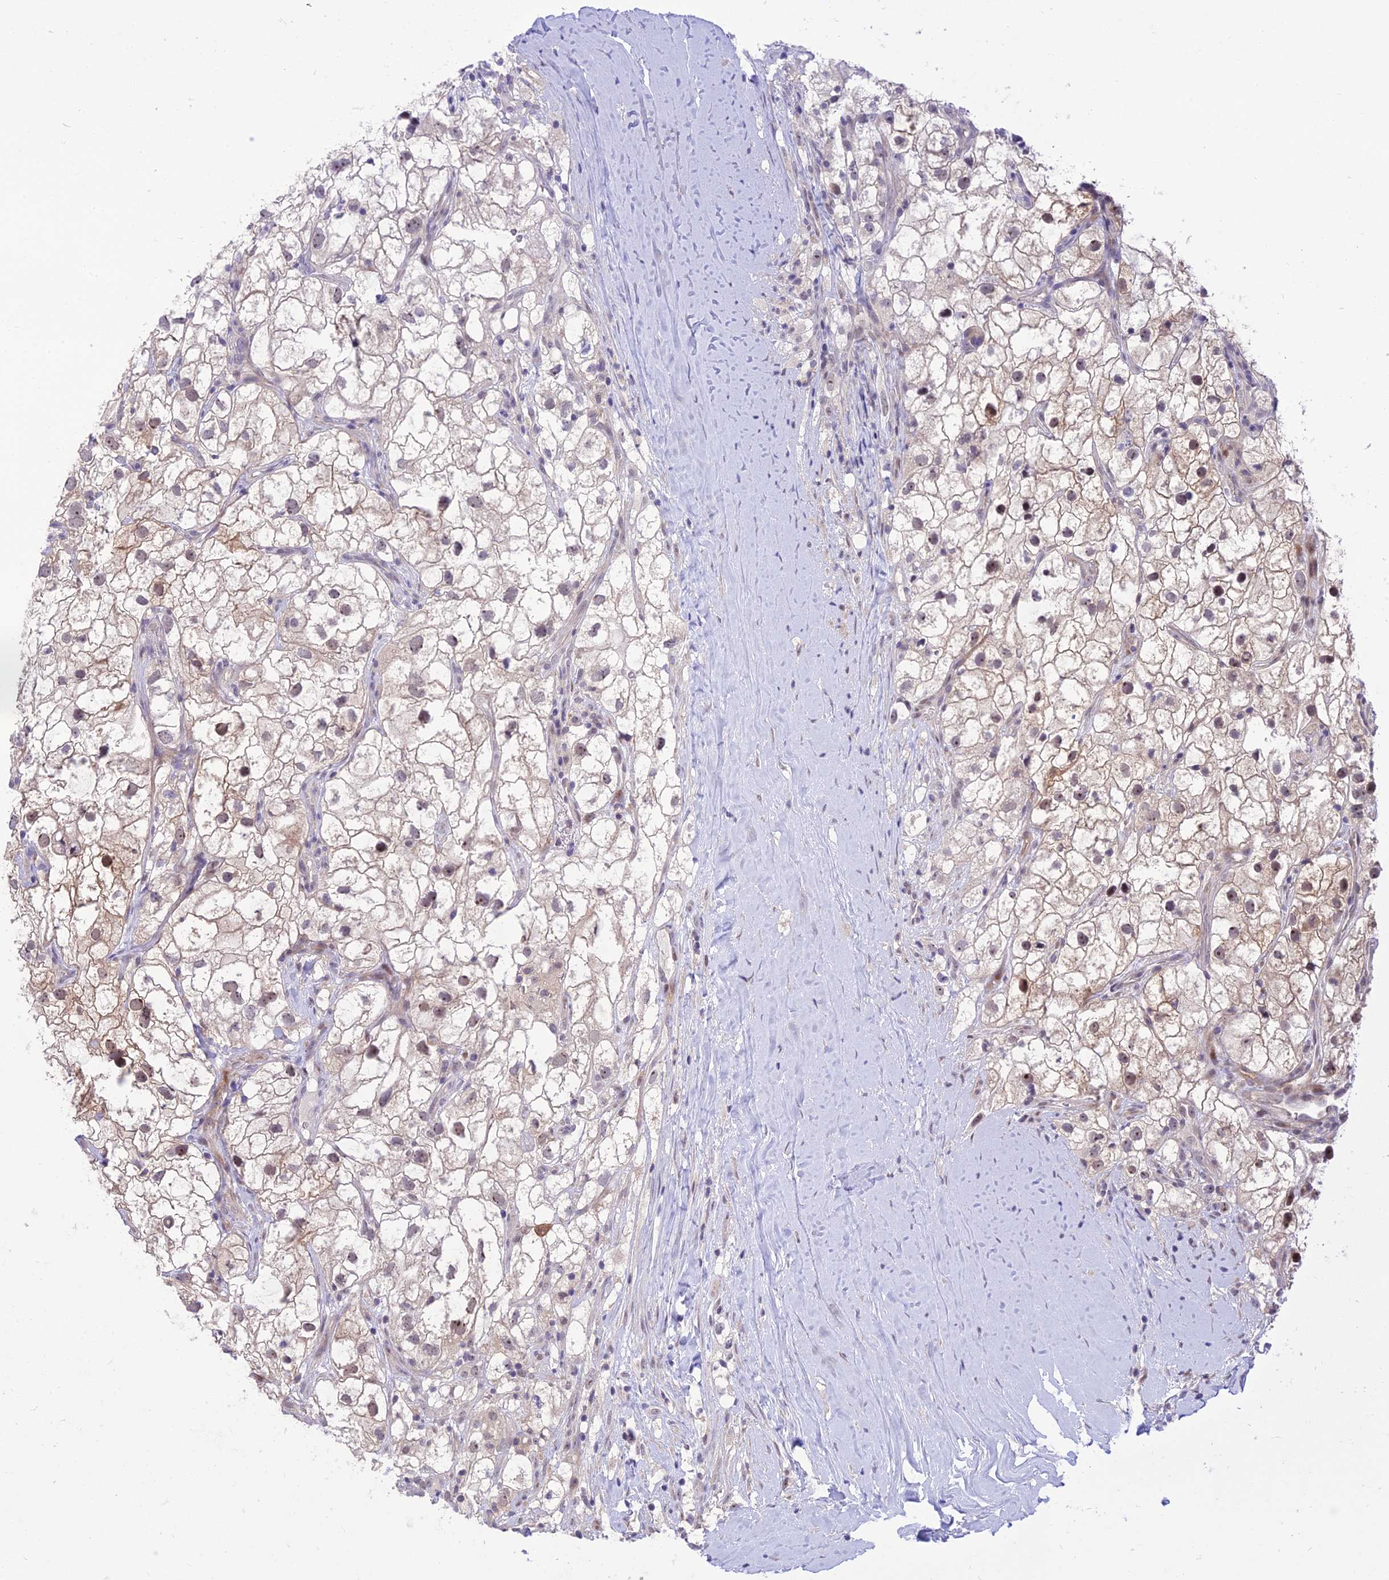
{"staining": {"intensity": "weak", "quantity": "<25%", "location": "nuclear"}, "tissue": "renal cancer", "cell_type": "Tumor cells", "image_type": "cancer", "snomed": [{"axis": "morphology", "description": "Adenocarcinoma, NOS"}, {"axis": "topography", "description": "Kidney"}], "caption": "Photomicrograph shows no protein staining in tumor cells of renal cancer (adenocarcinoma) tissue.", "gene": "ASPDH", "patient": {"sex": "male", "age": 59}}